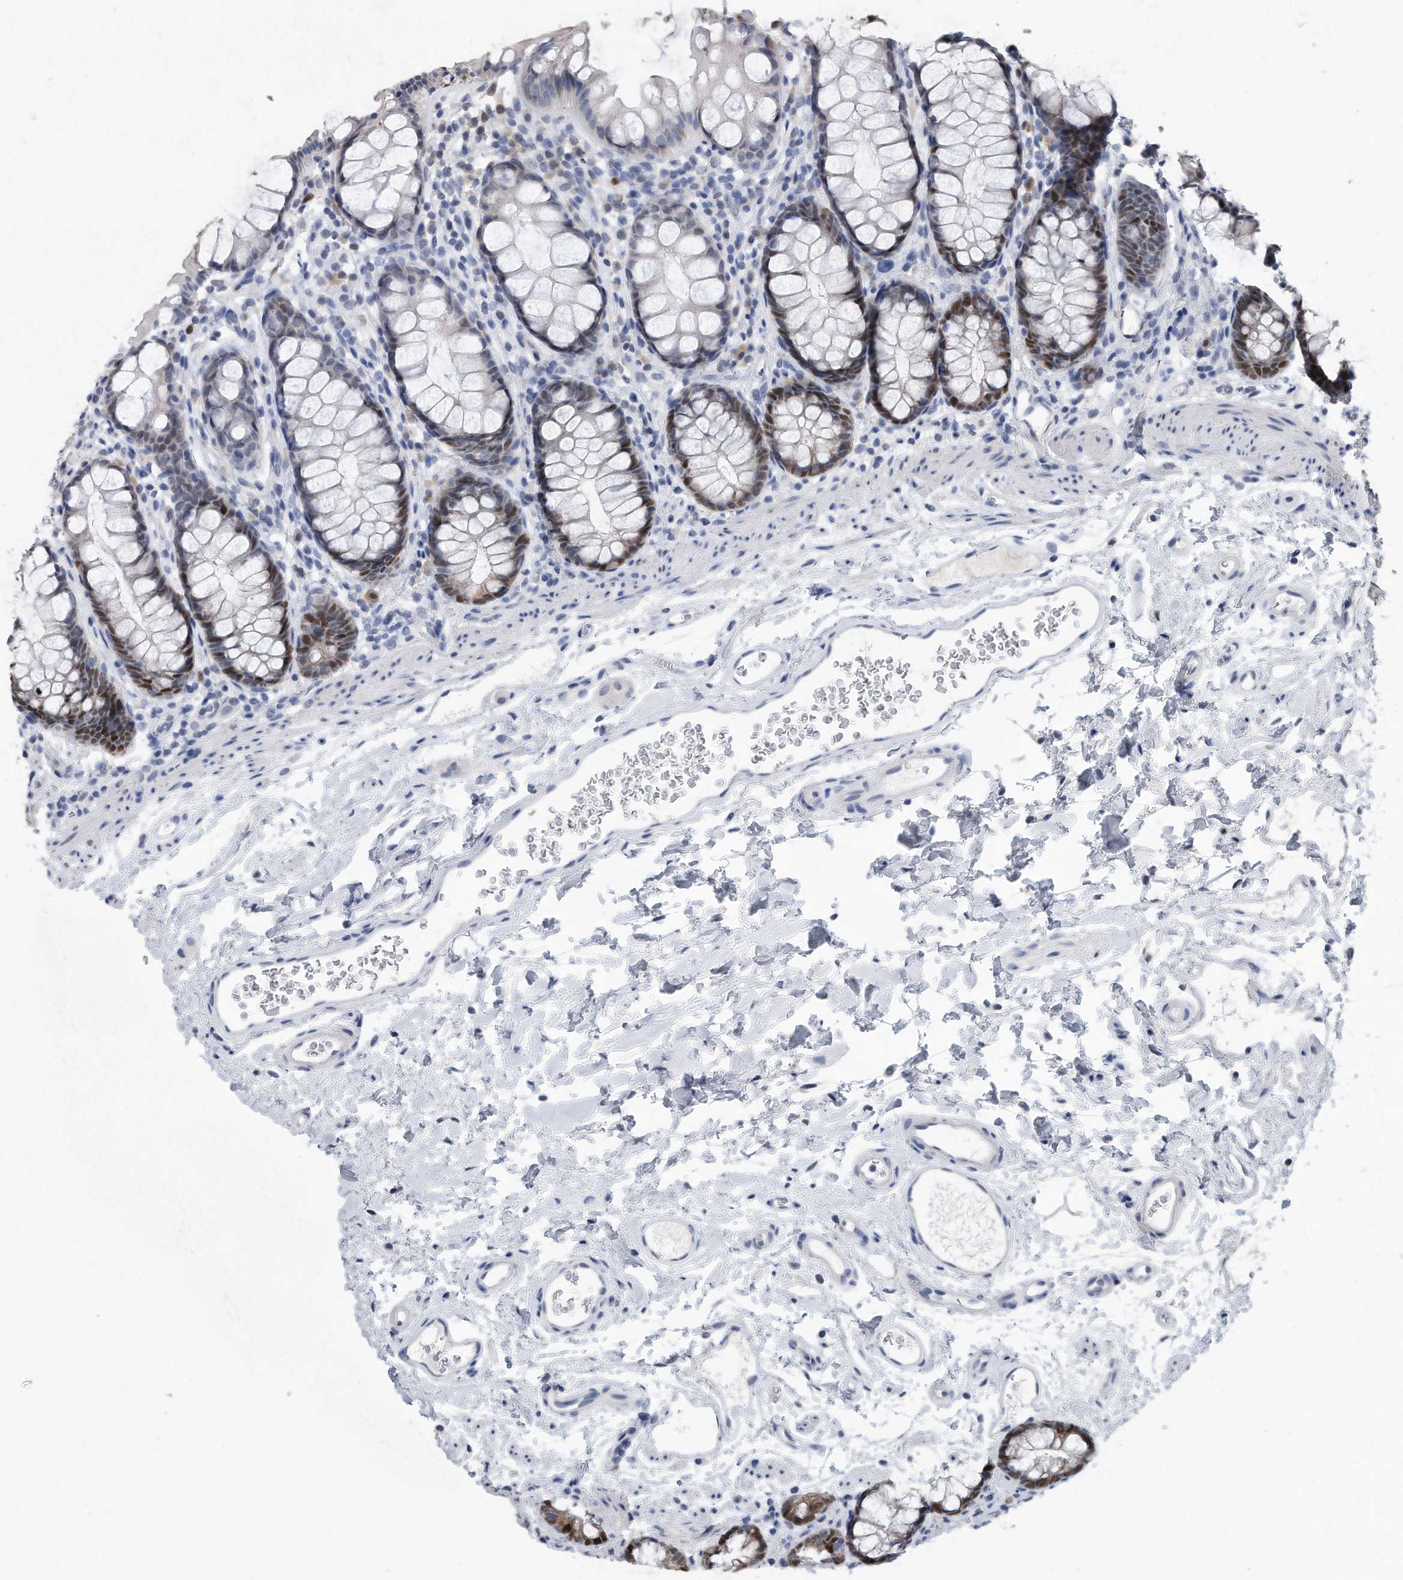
{"staining": {"intensity": "strong", "quantity": "<25%", "location": "nuclear"}, "tissue": "rectum", "cell_type": "Glandular cells", "image_type": "normal", "snomed": [{"axis": "morphology", "description": "Normal tissue, NOS"}, {"axis": "topography", "description": "Rectum"}], "caption": "Immunohistochemistry (DAB) staining of normal rectum reveals strong nuclear protein staining in about <25% of glandular cells. (DAB (3,3'-diaminobenzidine) IHC, brown staining for protein, blue staining for nuclei).", "gene": "PCNA", "patient": {"sex": "female", "age": 65}}